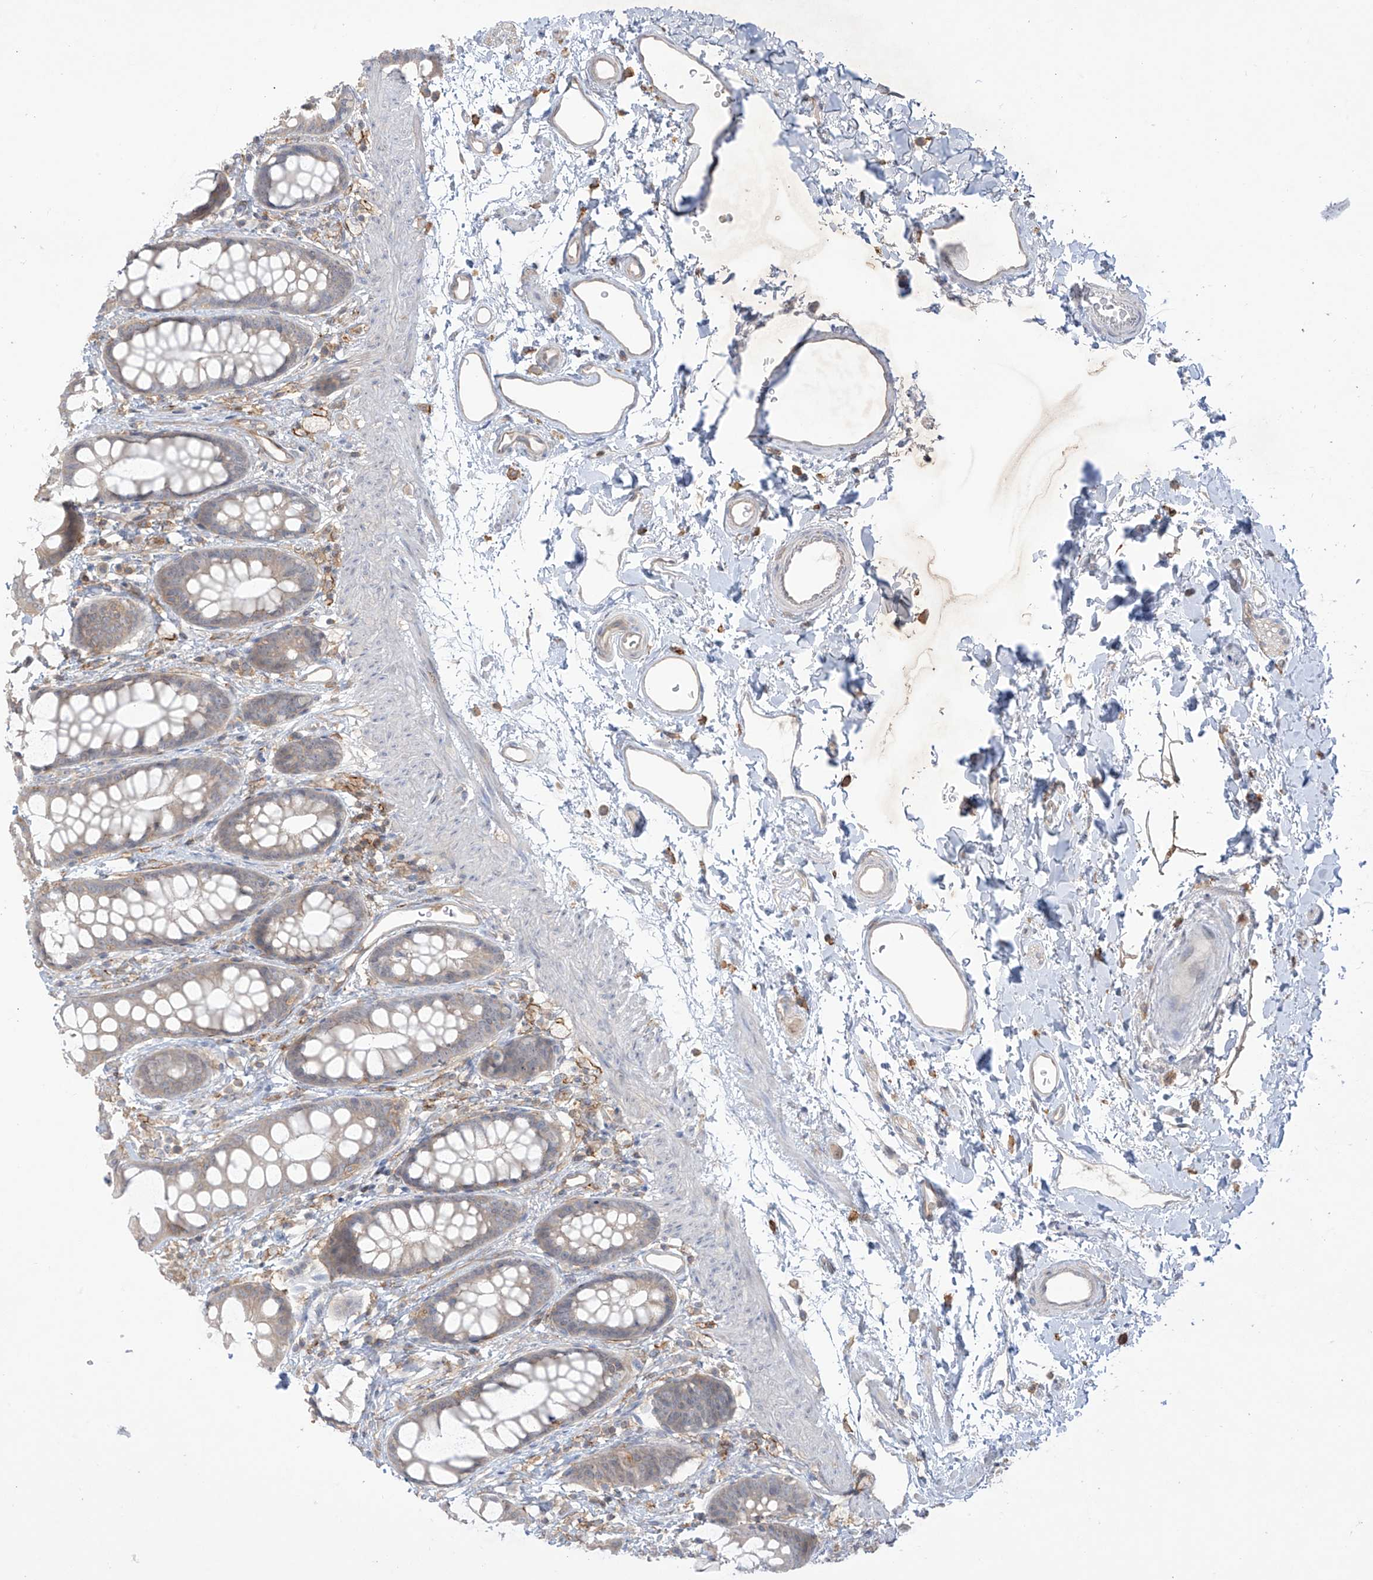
{"staining": {"intensity": "weak", "quantity": "<25%", "location": "cytoplasmic/membranous"}, "tissue": "rectum", "cell_type": "Glandular cells", "image_type": "normal", "snomed": [{"axis": "morphology", "description": "Normal tissue, NOS"}, {"axis": "topography", "description": "Rectum"}], "caption": "Protein analysis of normal rectum shows no significant expression in glandular cells.", "gene": "ANGEL2", "patient": {"sex": "female", "age": 65}}